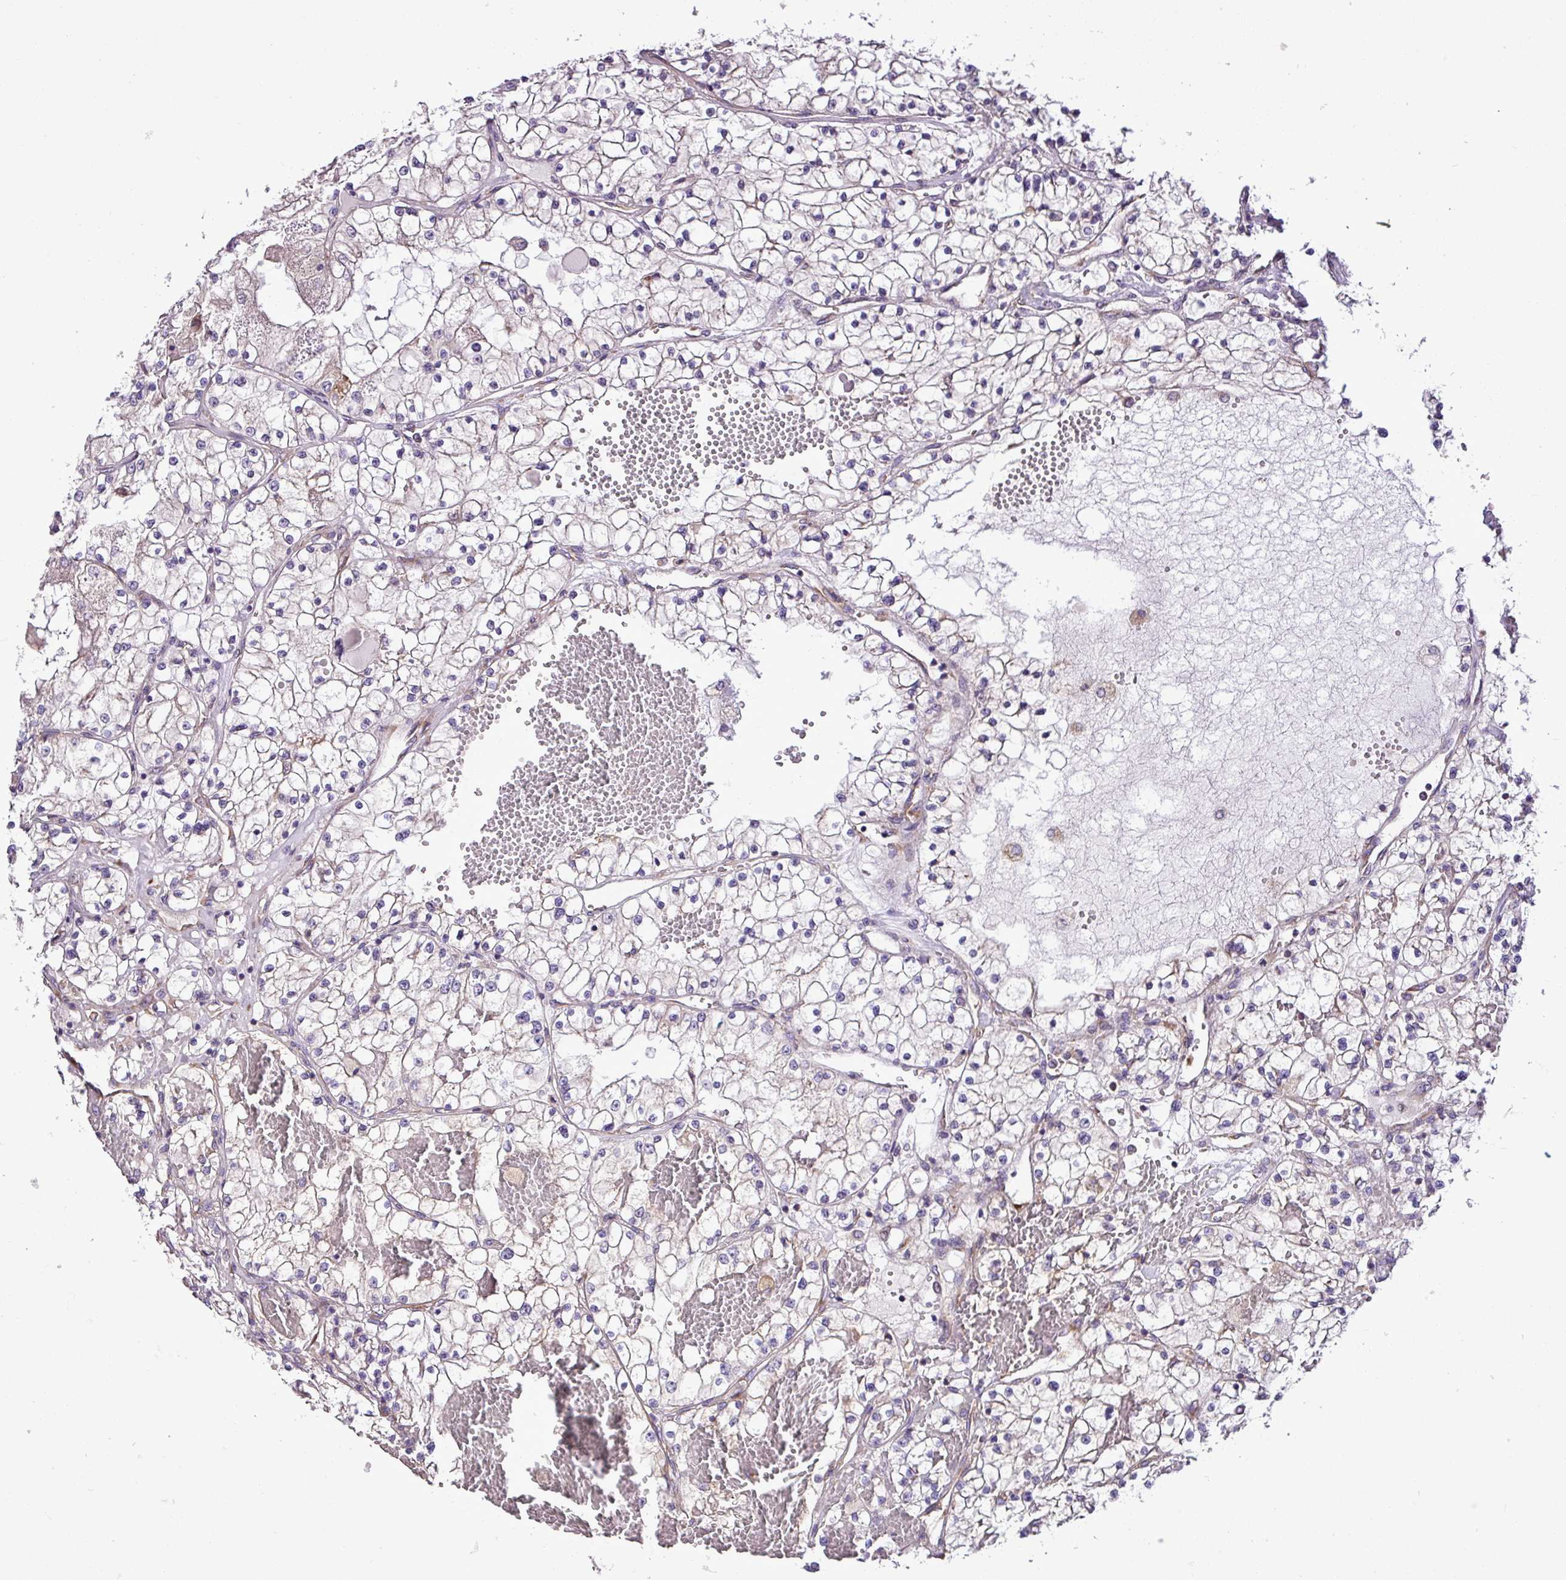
{"staining": {"intensity": "negative", "quantity": "none", "location": "none"}, "tissue": "renal cancer", "cell_type": "Tumor cells", "image_type": "cancer", "snomed": [{"axis": "morphology", "description": "Normal tissue, NOS"}, {"axis": "morphology", "description": "Adenocarcinoma, NOS"}, {"axis": "topography", "description": "Kidney"}], "caption": "A high-resolution photomicrograph shows immunohistochemistry staining of adenocarcinoma (renal), which reveals no significant positivity in tumor cells. The staining is performed using DAB (3,3'-diaminobenzidine) brown chromogen with nuclei counter-stained in using hematoxylin.", "gene": "RPL13", "patient": {"sex": "male", "age": 68}}